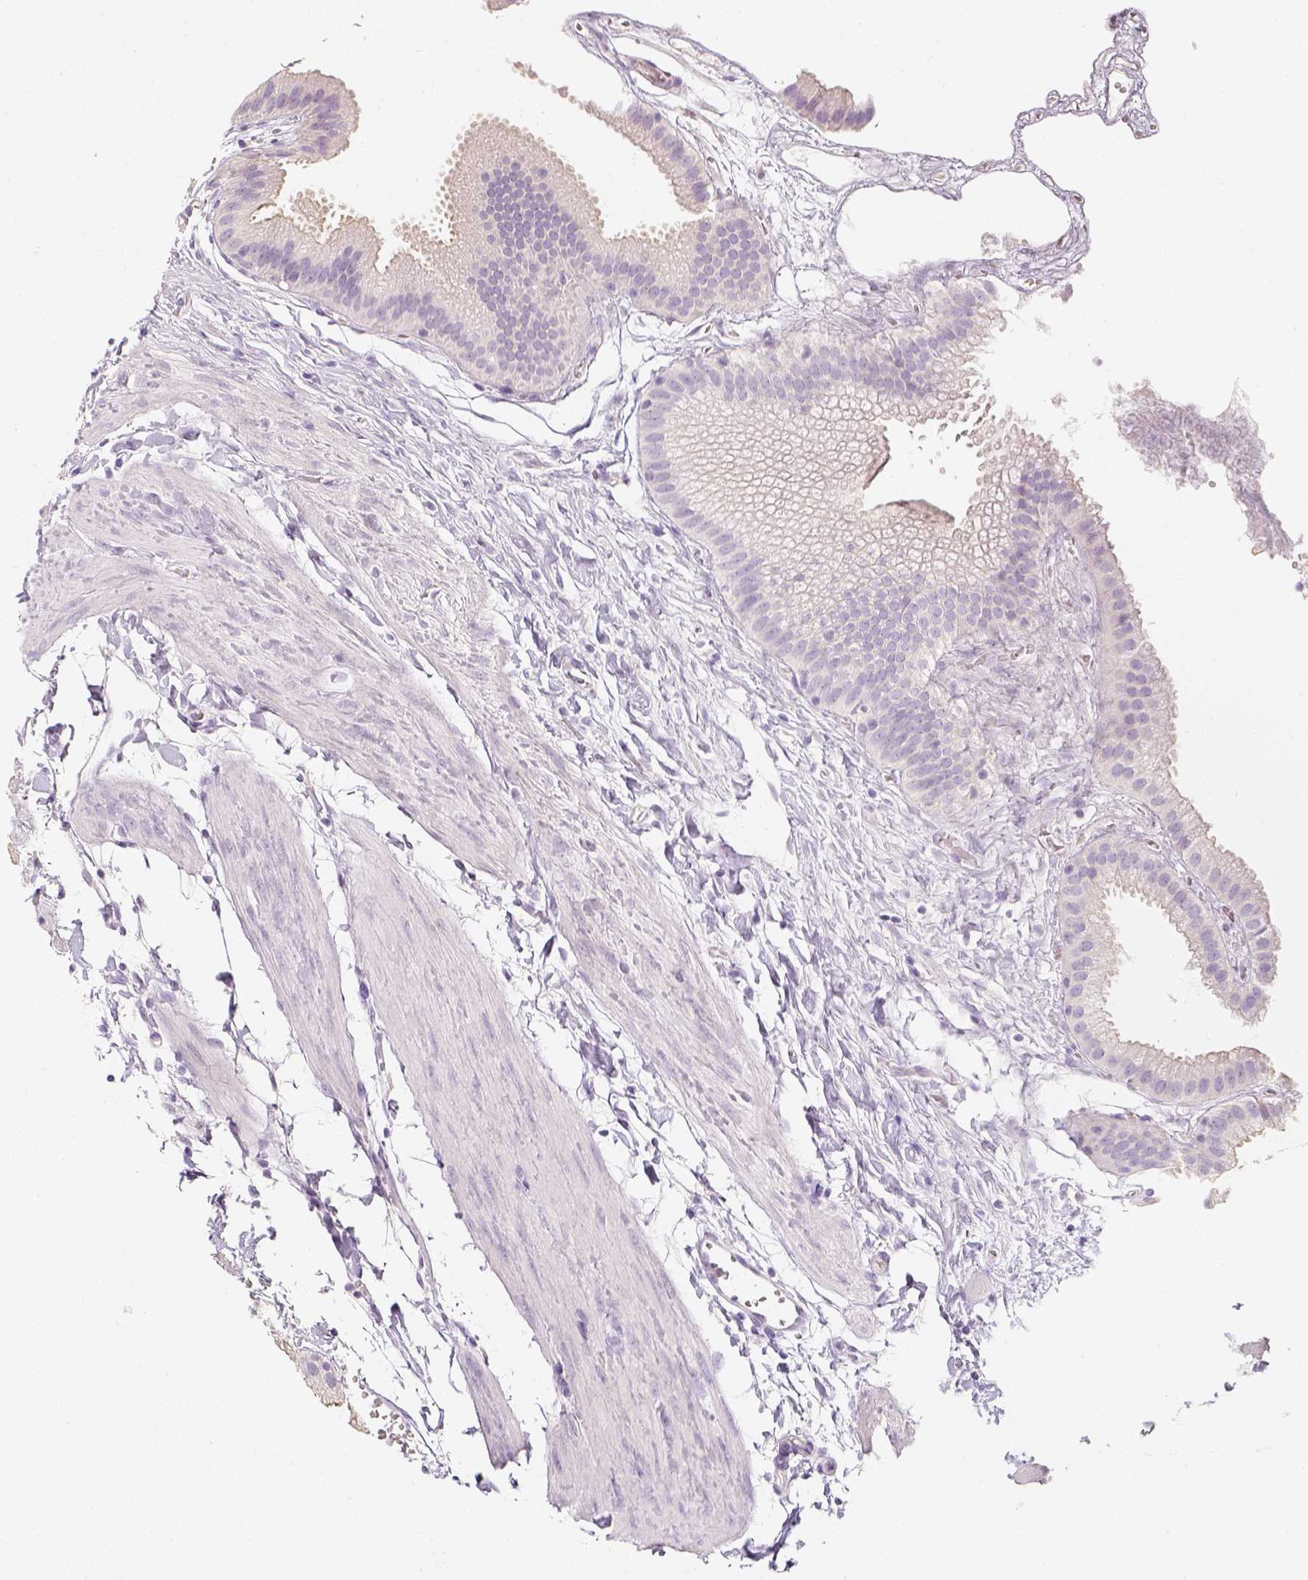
{"staining": {"intensity": "negative", "quantity": "none", "location": "none"}, "tissue": "gallbladder", "cell_type": "Glandular cells", "image_type": "normal", "snomed": [{"axis": "morphology", "description": "Normal tissue, NOS"}, {"axis": "topography", "description": "Gallbladder"}], "caption": "Immunohistochemistry of benign human gallbladder reveals no positivity in glandular cells.", "gene": "NECAB2", "patient": {"sex": "female", "age": 63}}